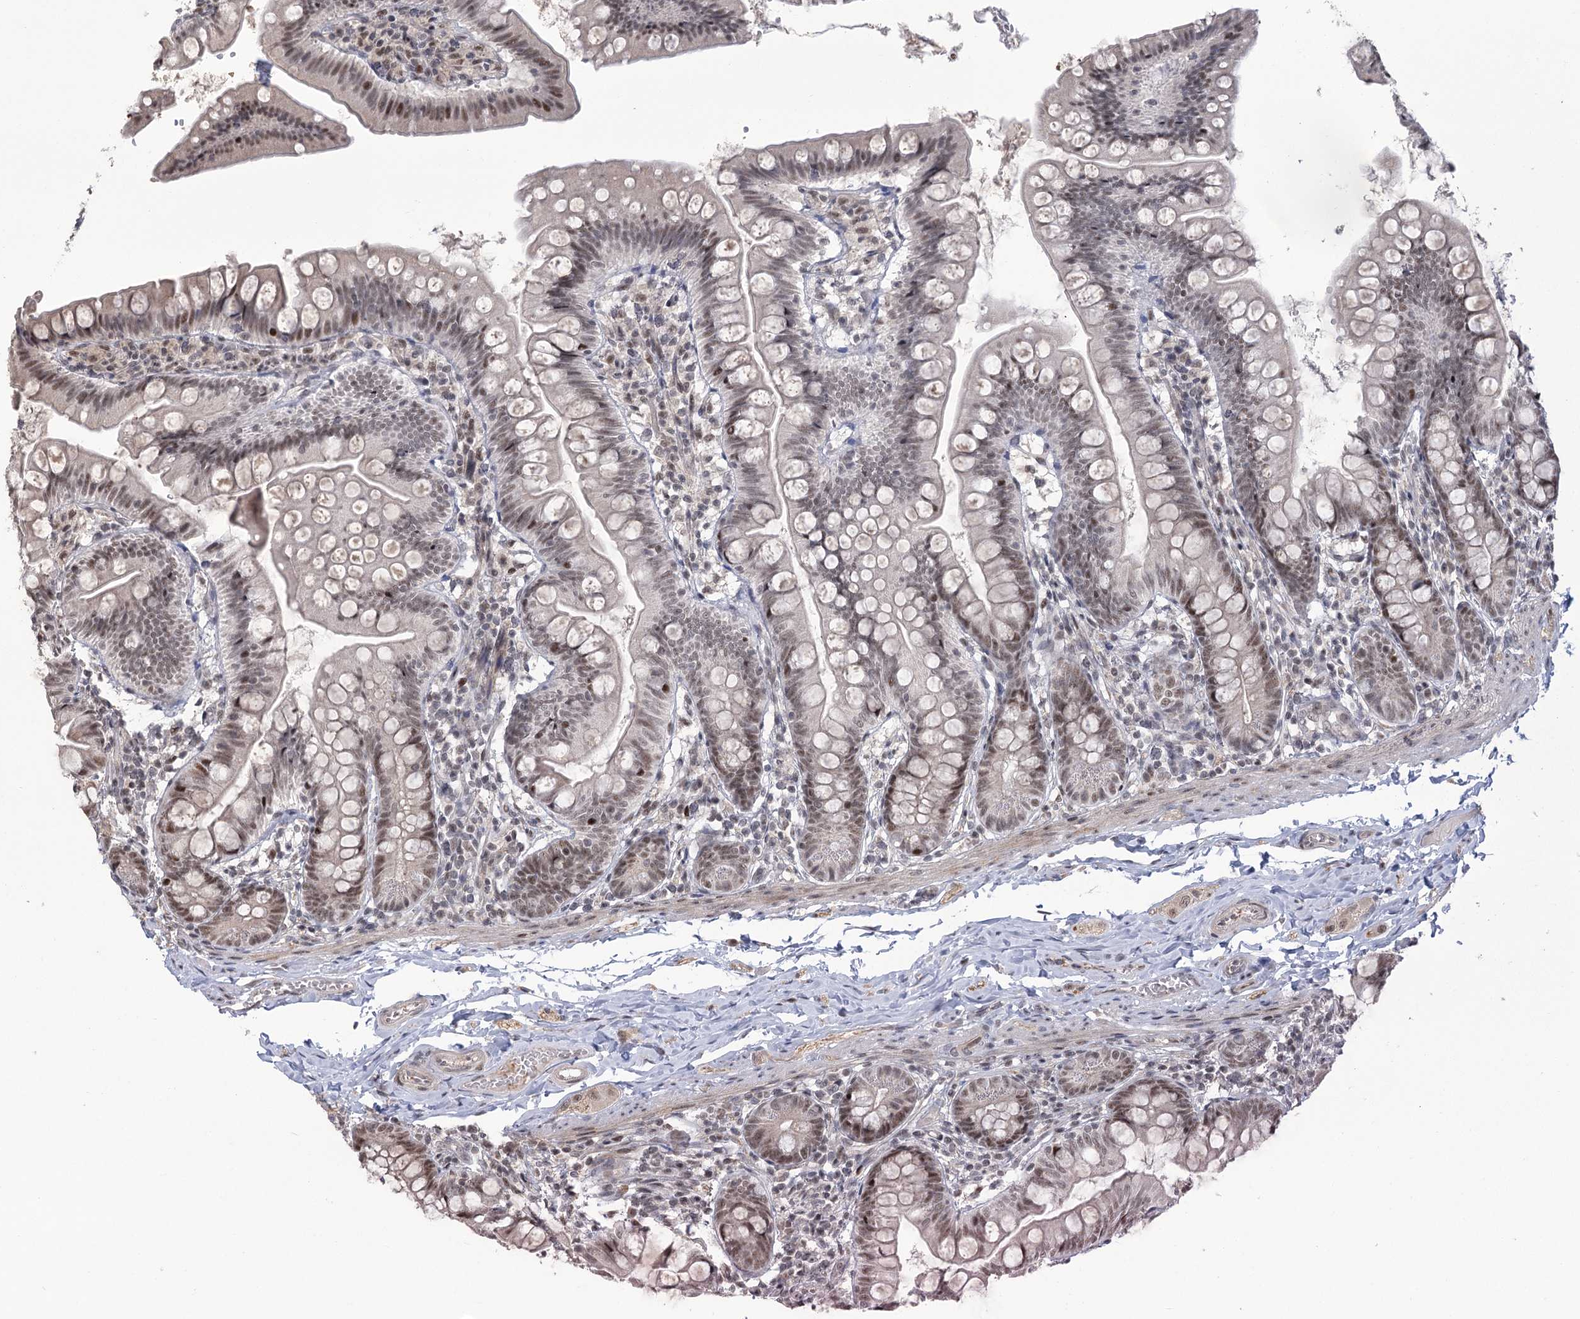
{"staining": {"intensity": "moderate", "quantity": ">75%", "location": "nuclear"}, "tissue": "small intestine", "cell_type": "Glandular cells", "image_type": "normal", "snomed": [{"axis": "morphology", "description": "Normal tissue, NOS"}, {"axis": "topography", "description": "Small intestine"}], "caption": "About >75% of glandular cells in benign small intestine display moderate nuclear protein expression as visualized by brown immunohistochemical staining.", "gene": "WBP1L", "patient": {"sex": "male", "age": 7}}